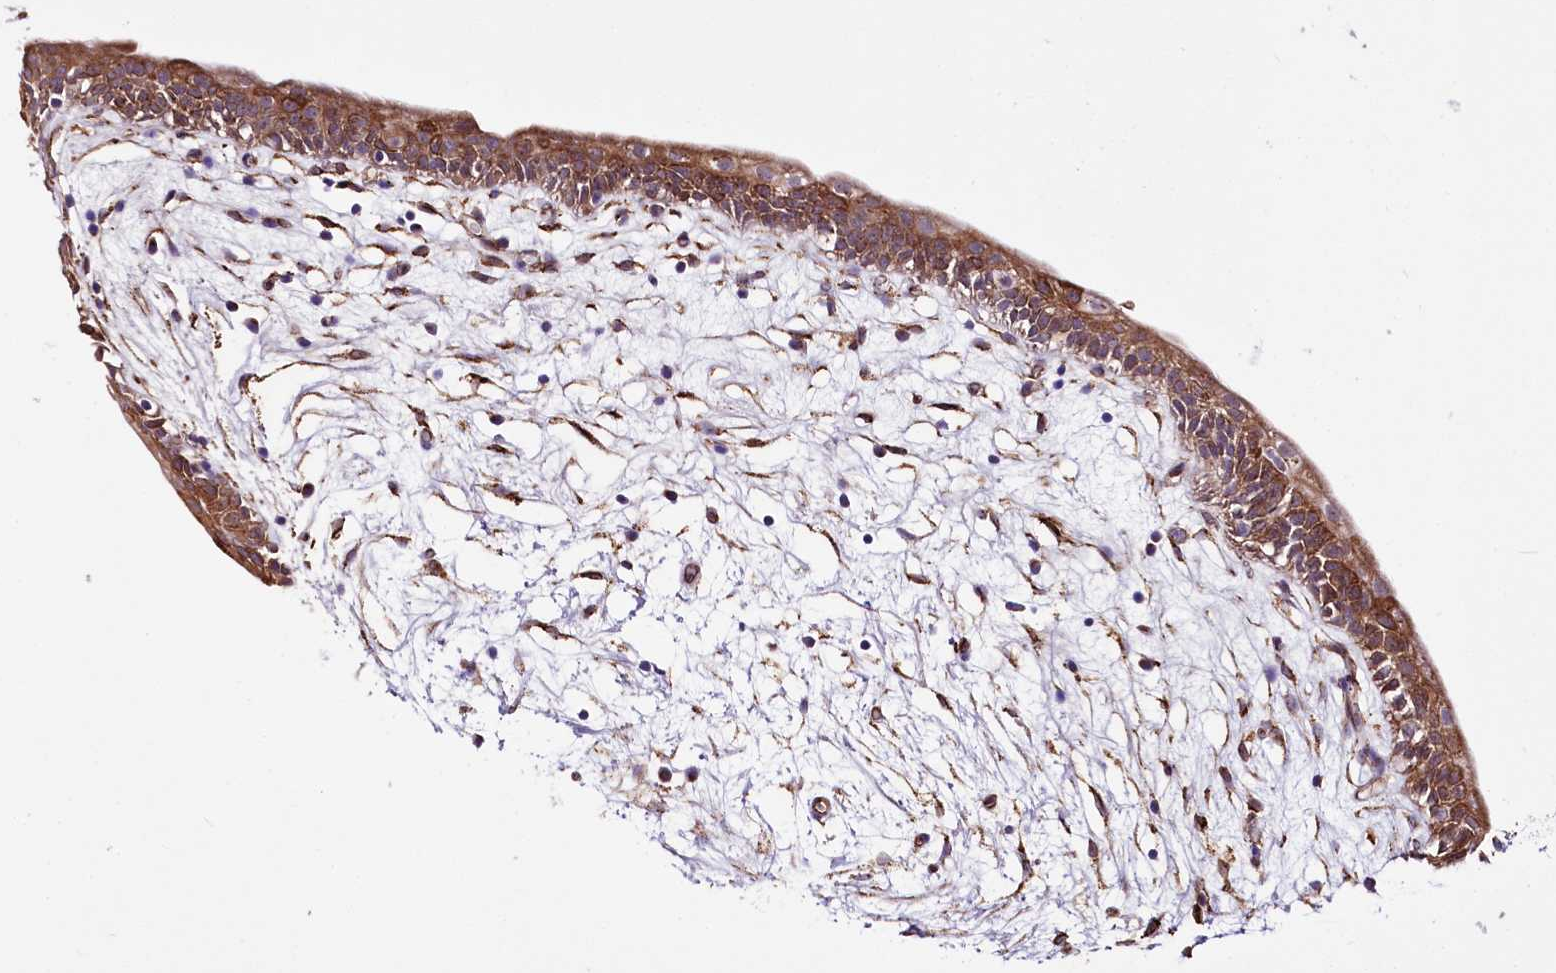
{"staining": {"intensity": "moderate", "quantity": ">75%", "location": "cytoplasmic/membranous"}, "tissue": "urinary bladder", "cell_type": "Urothelial cells", "image_type": "normal", "snomed": [{"axis": "morphology", "description": "Normal tissue, NOS"}, {"axis": "topography", "description": "Urinary bladder"}], "caption": "Protein staining reveals moderate cytoplasmic/membranous expression in about >75% of urothelial cells in unremarkable urinary bladder.", "gene": "WWC1", "patient": {"sex": "male", "age": 83}}